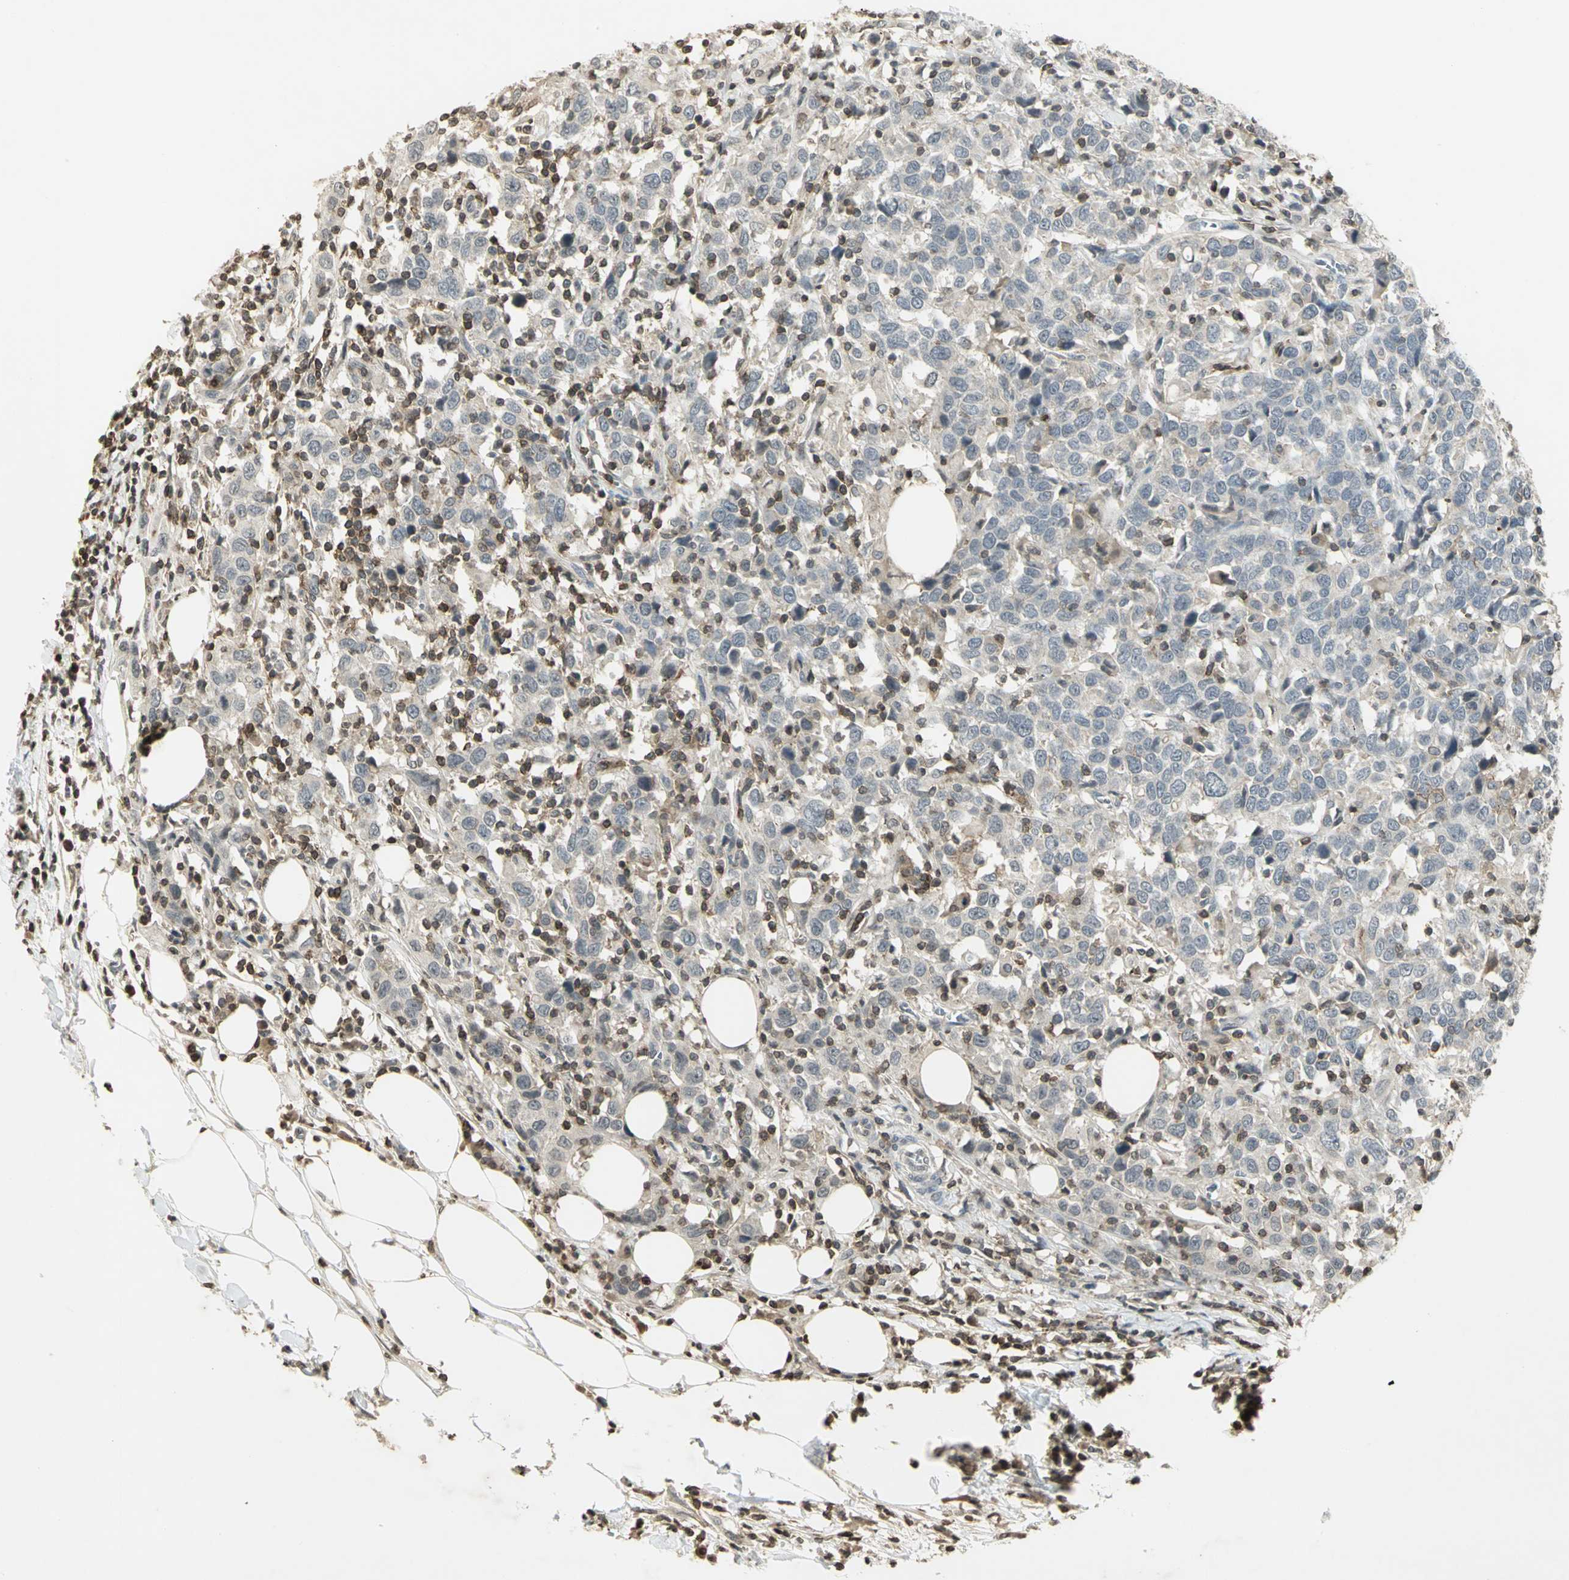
{"staining": {"intensity": "negative", "quantity": "none", "location": "none"}, "tissue": "urothelial cancer", "cell_type": "Tumor cells", "image_type": "cancer", "snomed": [{"axis": "morphology", "description": "Urothelial carcinoma, High grade"}, {"axis": "topography", "description": "Urinary bladder"}], "caption": "A high-resolution micrograph shows IHC staining of urothelial cancer, which reveals no significant expression in tumor cells.", "gene": "IL16", "patient": {"sex": "male", "age": 61}}